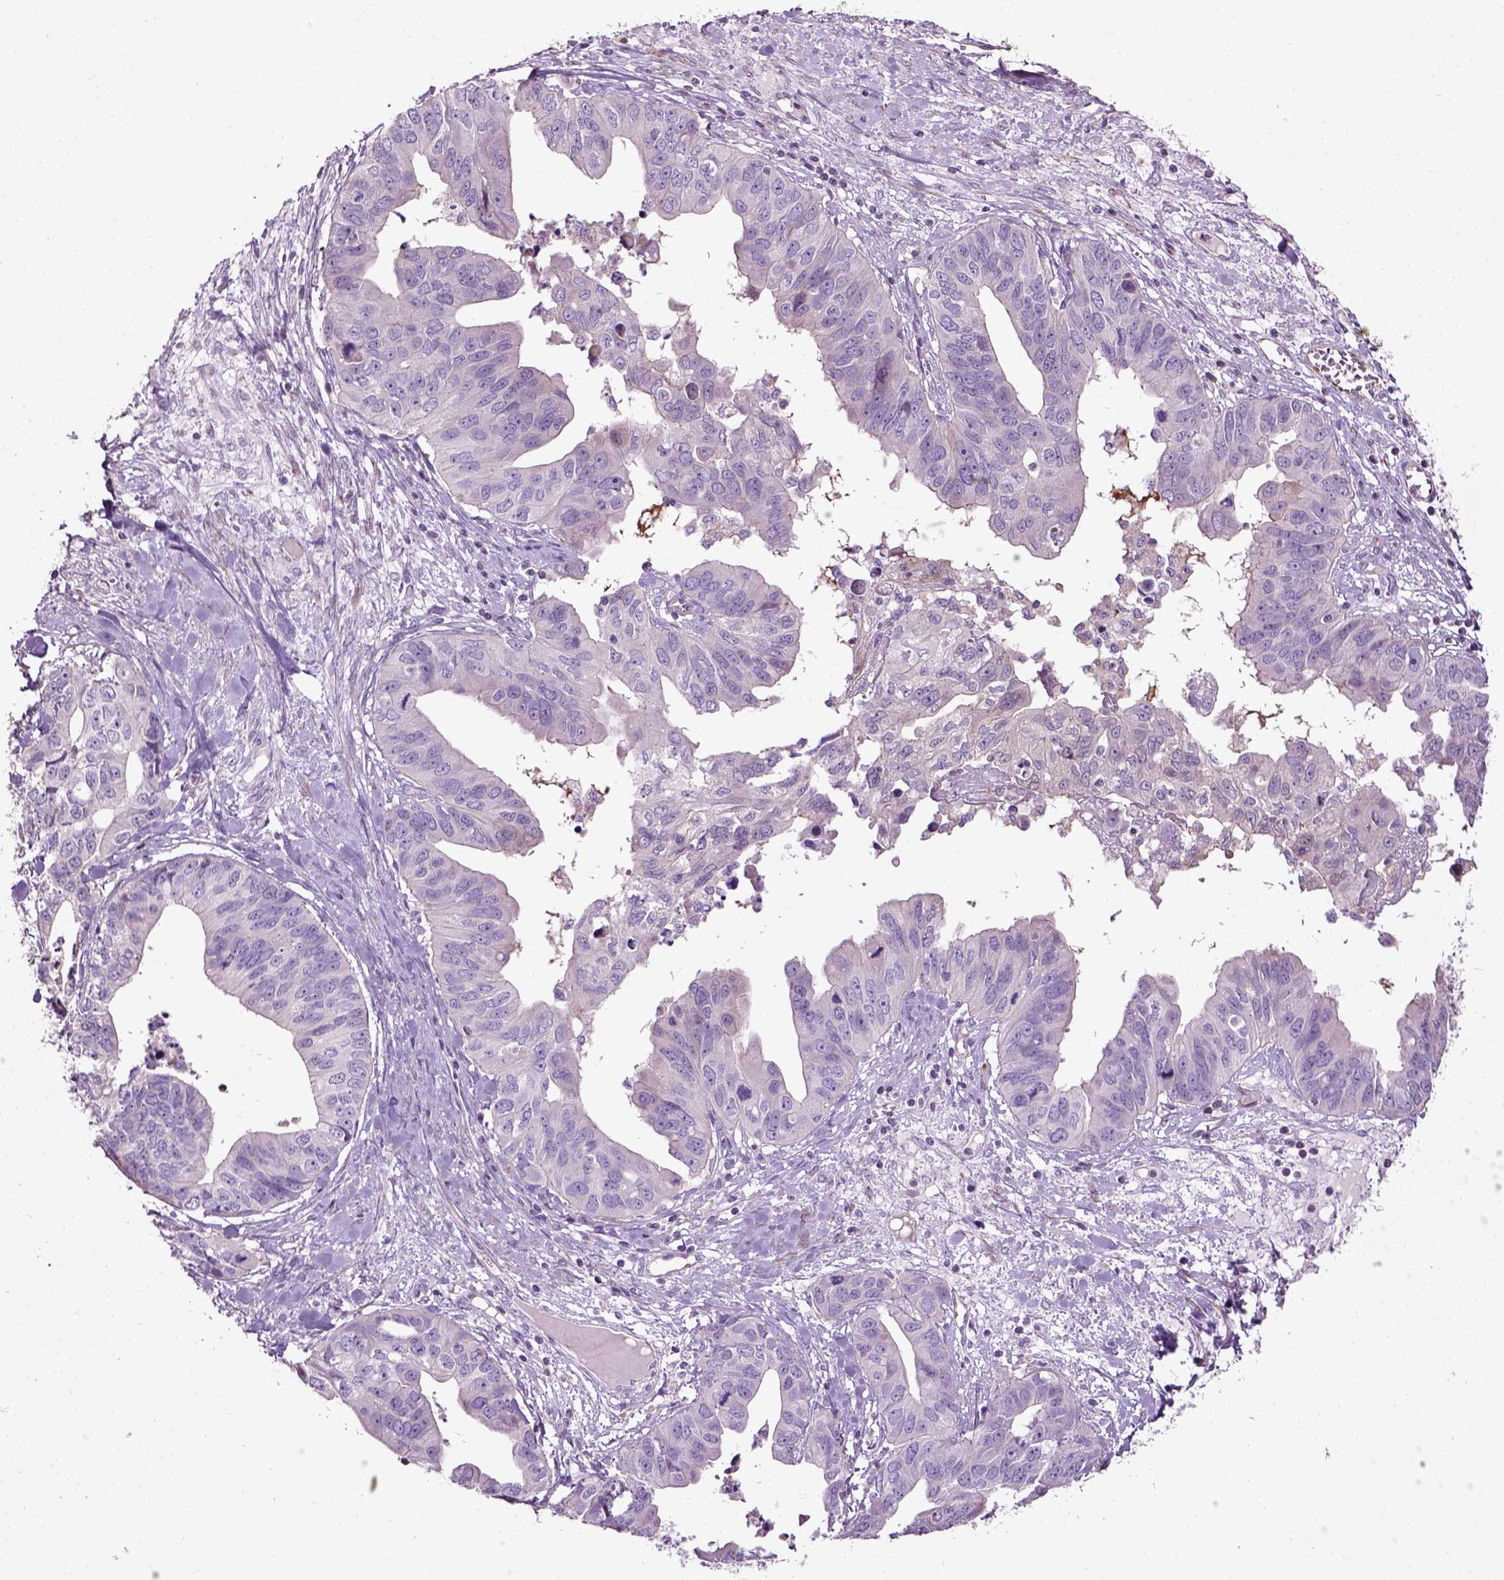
{"staining": {"intensity": "negative", "quantity": "none", "location": "none"}, "tissue": "ovarian cancer", "cell_type": "Tumor cells", "image_type": "cancer", "snomed": [{"axis": "morphology", "description": "Cystadenocarcinoma, mucinous, NOS"}, {"axis": "topography", "description": "Ovary"}], "caption": "The photomicrograph exhibits no staining of tumor cells in ovarian cancer.", "gene": "PKP3", "patient": {"sex": "female", "age": 76}}